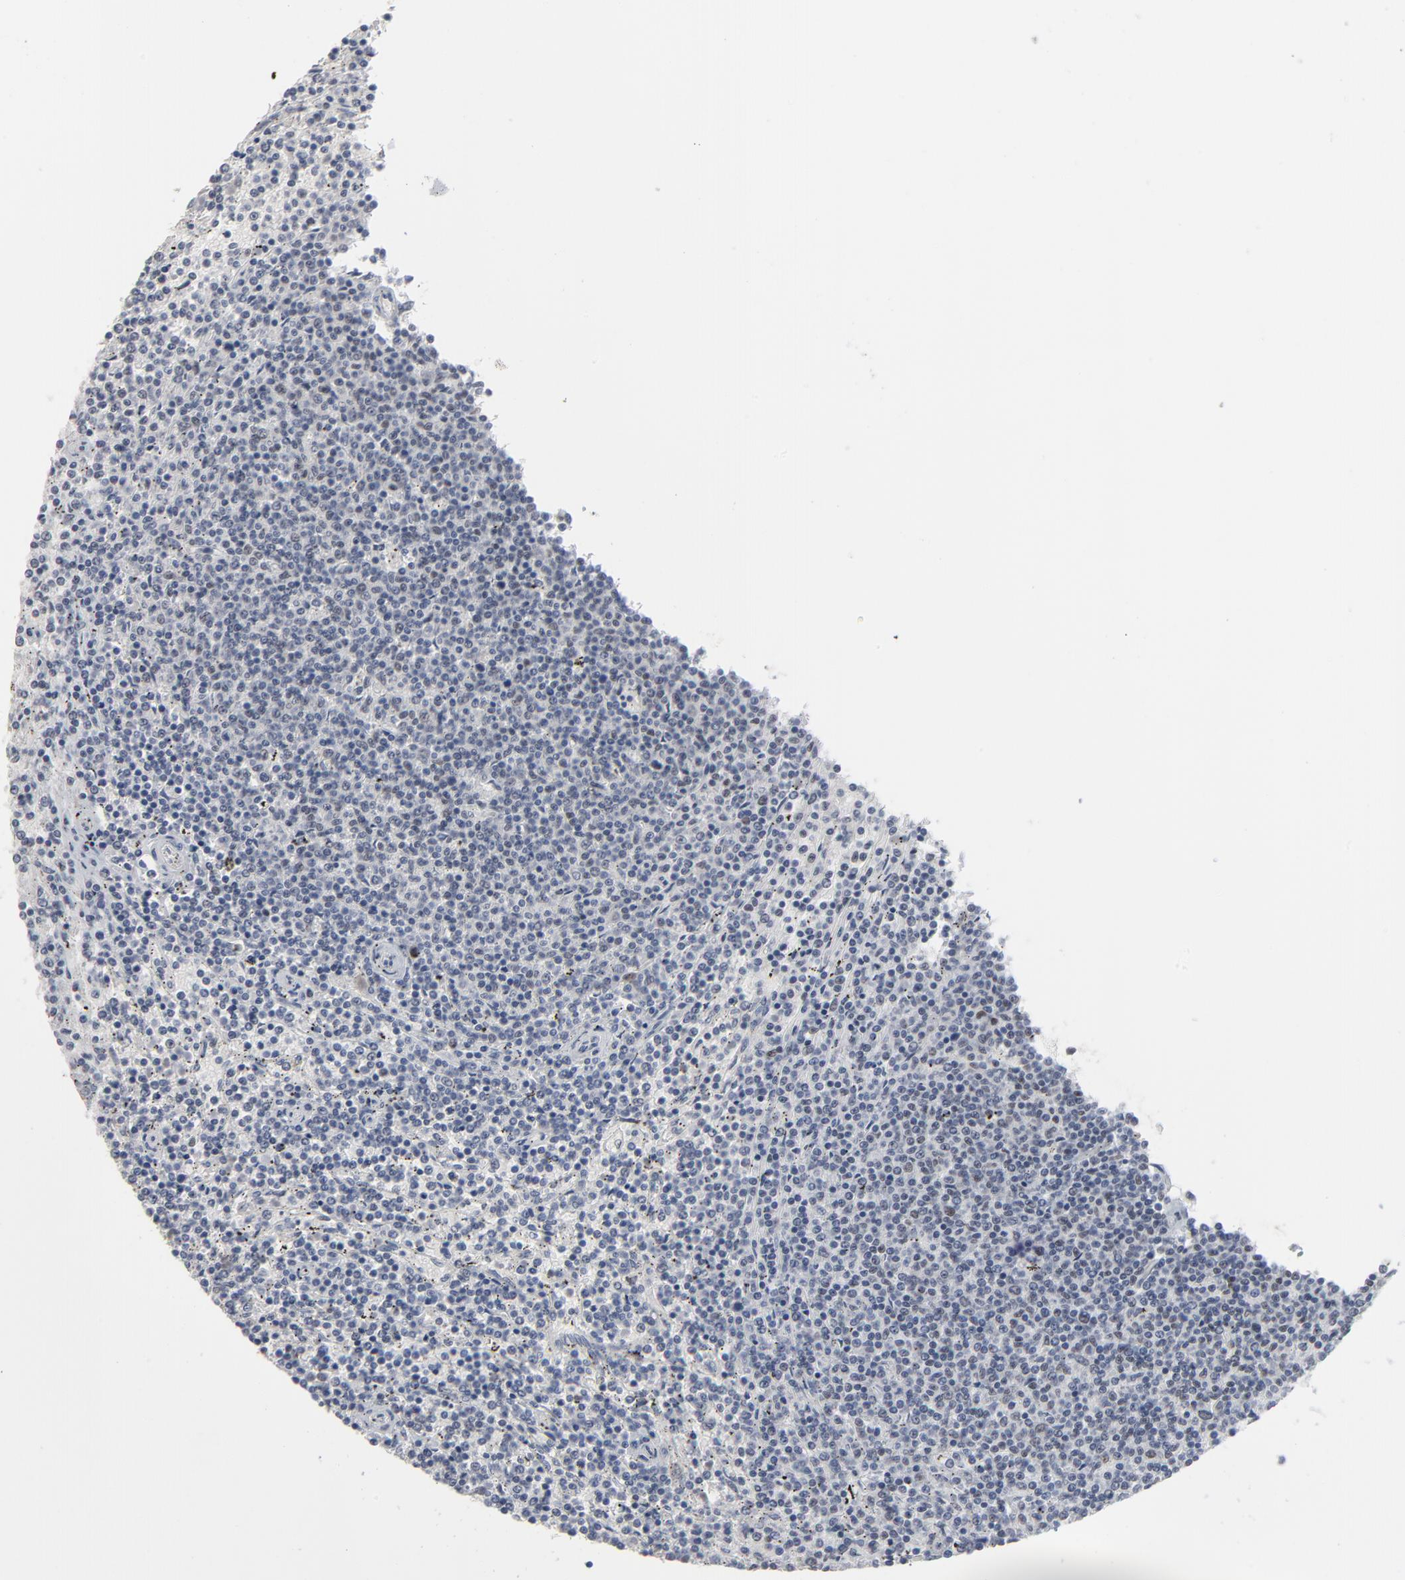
{"staining": {"intensity": "negative", "quantity": "none", "location": "none"}, "tissue": "lymphoma", "cell_type": "Tumor cells", "image_type": "cancer", "snomed": [{"axis": "morphology", "description": "Malignant lymphoma, non-Hodgkin's type, Low grade"}, {"axis": "topography", "description": "Spleen"}], "caption": "The IHC histopathology image has no significant staining in tumor cells of lymphoma tissue. (Immunohistochemistry, brightfield microscopy, high magnification).", "gene": "ATF7", "patient": {"sex": "female", "age": 50}}